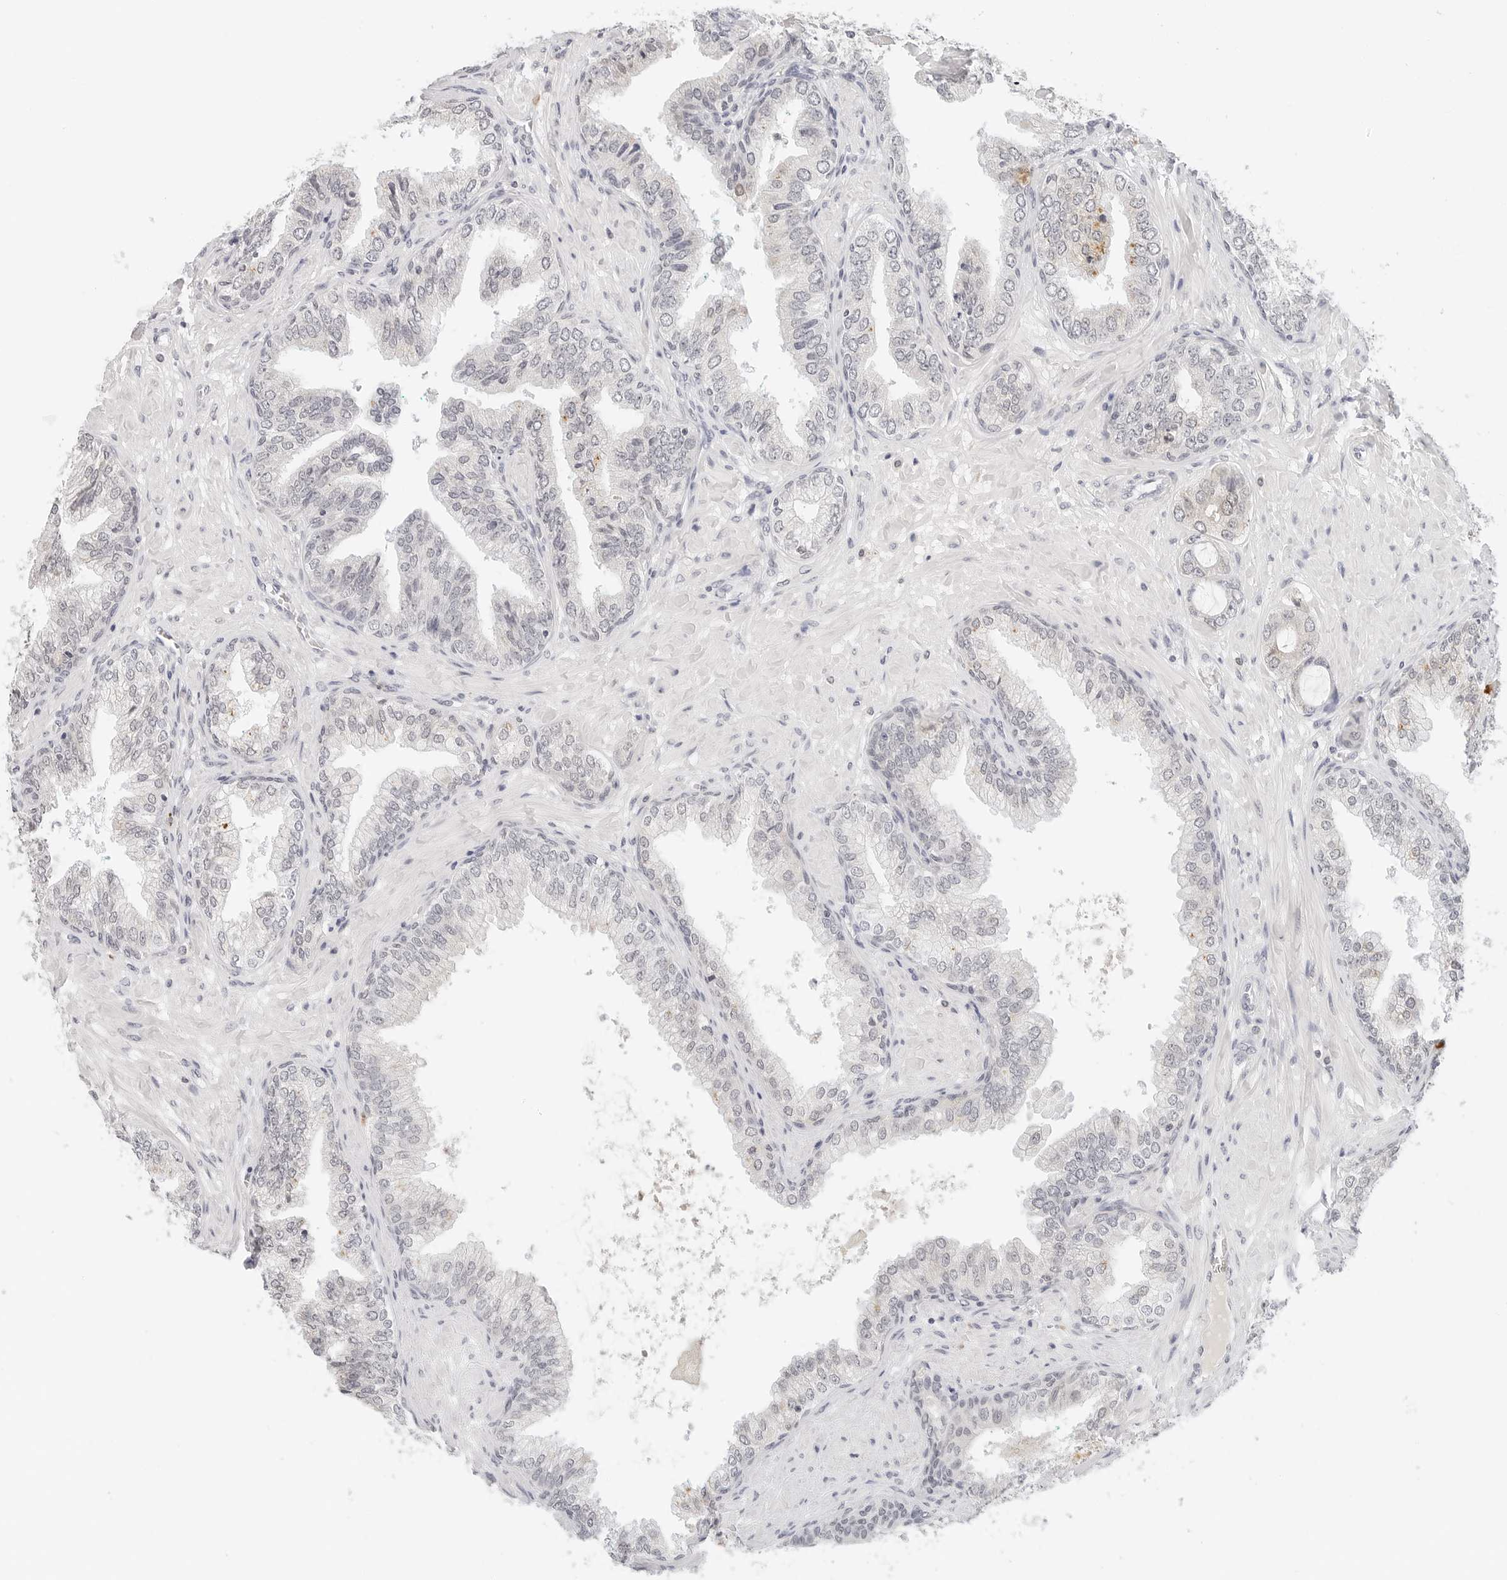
{"staining": {"intensity": "negative", "quantity": "none", "location": "none"}, "tissue": "prostate cancer", "cell_type": "Tumor cells", "image_type": "cancer", "snomed": [{"axis": "morphology", "description": "Adenocarcinoma, High grade"}, {"axis": "topography", "description": "Prostate"}], "caption": "Immunohistochemistry (IHC) histopathology image of neoplastic tissue: prostate adenocarcinoma (high-grade) stained with DAB shows no significant protein expression in tumor cells.", "gene": "NEO1", "patient": {"sex": "male", "age": 59}}